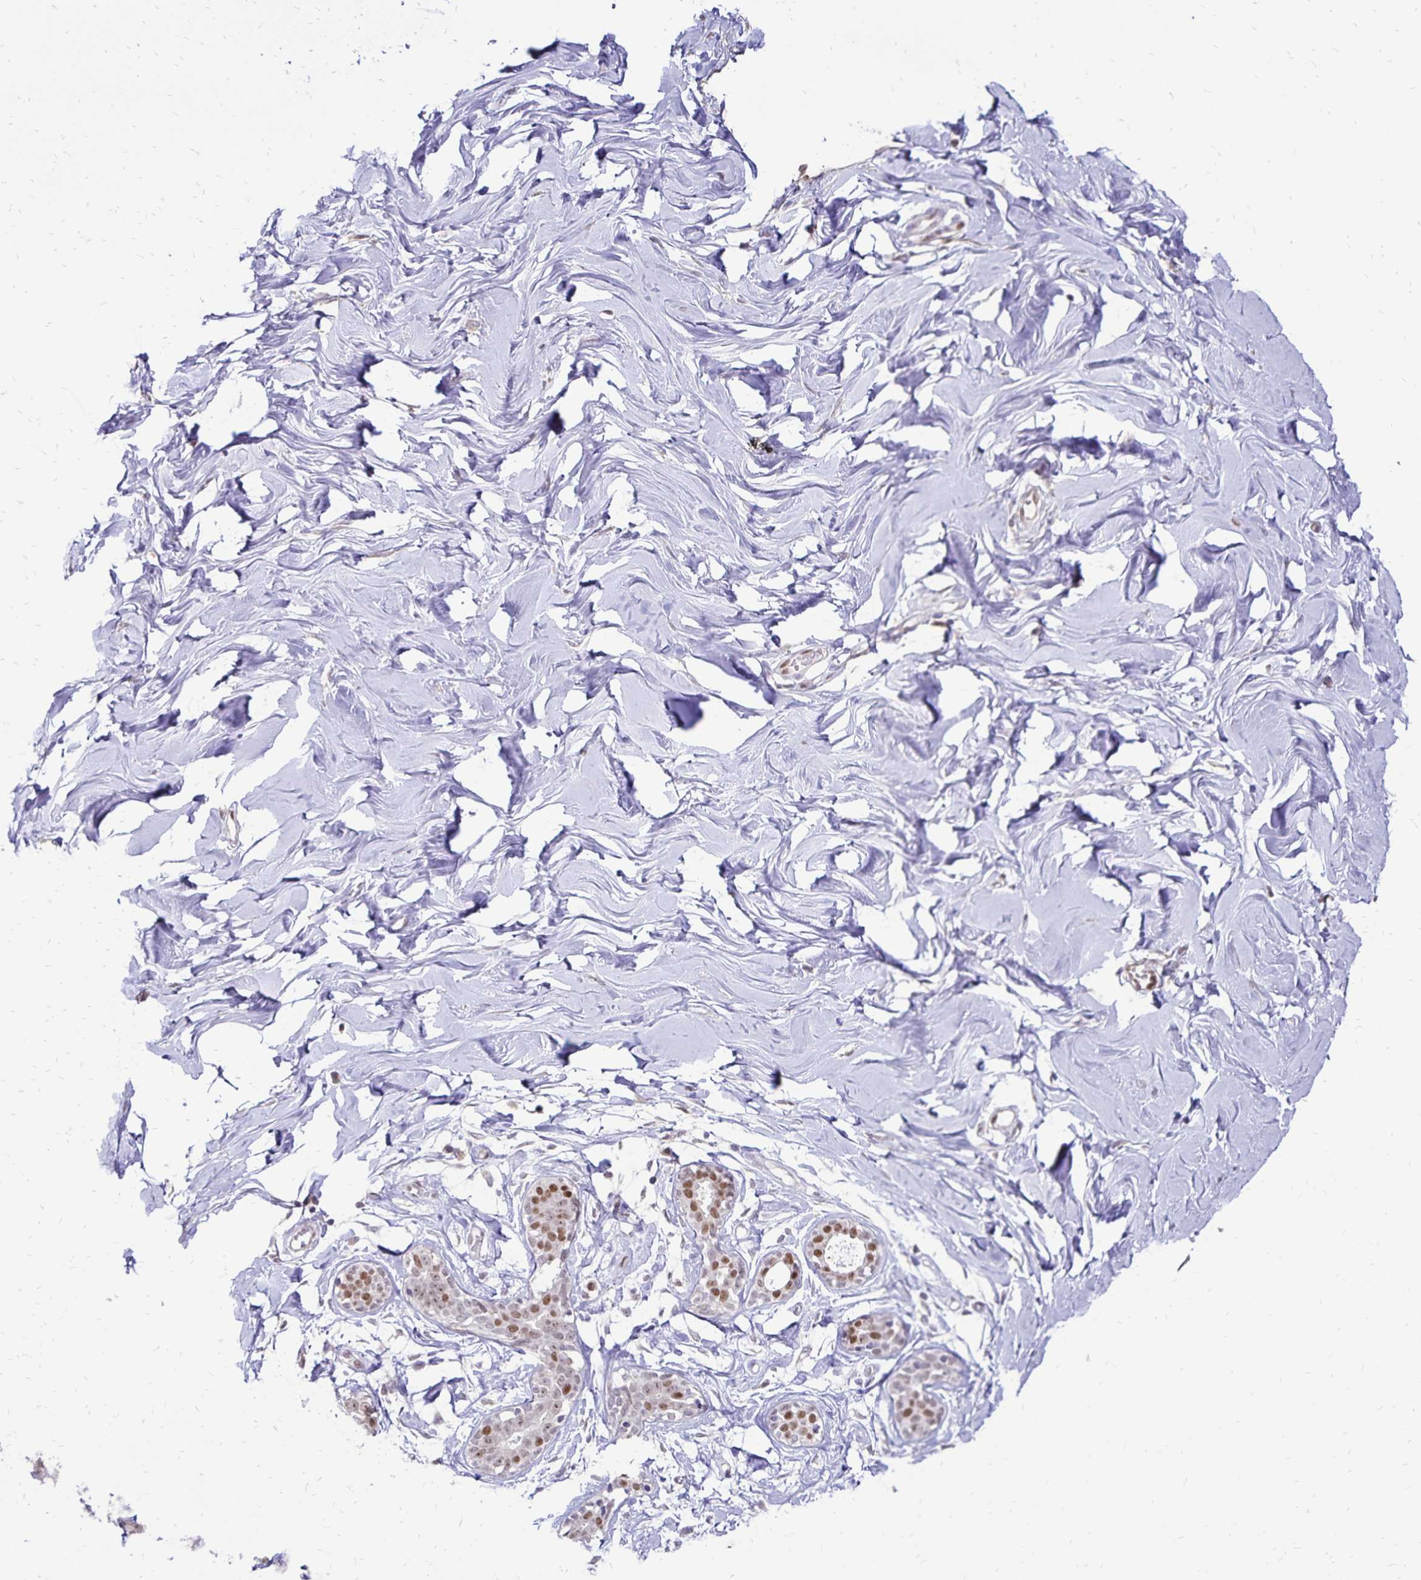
{"staining": {"intensity": "negative", "quantity": "none", "location": "none"}, "tissue": "breast", "cell_type": "Adipocytes", "image_type": "normal", "snomed": [{"axis": "morphology", "description": "Normal tissue, NOS"}, {"axis": "topography", "description": "Breast"}], "caption": "Immunohistochemistry of normal breast displays no expression in adipocytes.", "gene": "POLB", "patient": {"sex": "female", "age": 27}}